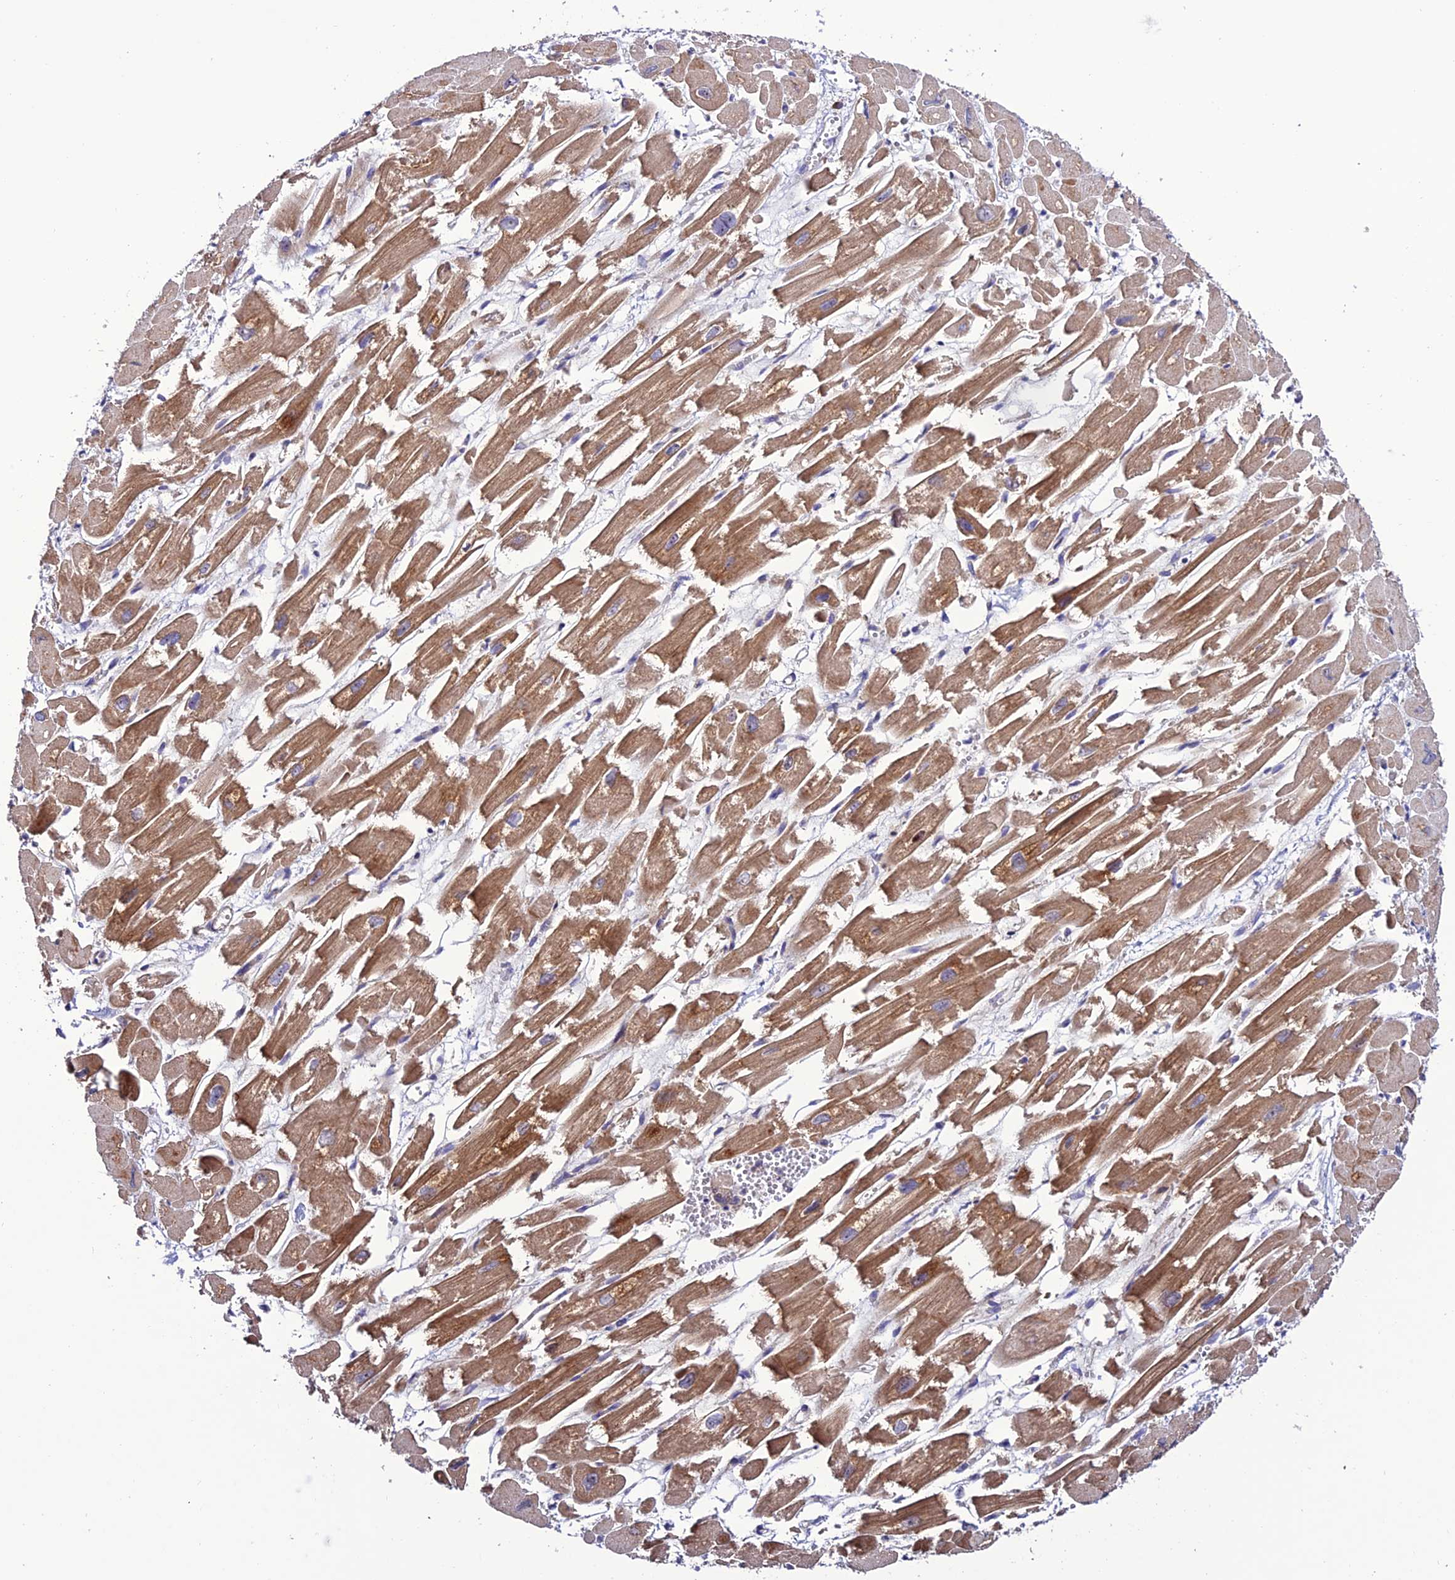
{"staining": {"intensity": "strong", "quantity": "25%-75%", "location": "cytoplasmic/membranous"}, "tissue": "heart muscle", "cell_type": "Cardiomyocytes", "image_type": "normal", "snomed": [{"axis": "morphology", "description": "Normal tissue, NOS"}, {"axis": "topography", "description": "Heart"}], "caption": "Immunohistochemical staining of unremarkable heart muscle shows high levels of strong cytoplasmic/membranous positivity in approximately 25%-75% of cardiomyocytes.", "gene": "MRPS9", "patient": {"sex": "male", "age": 54}}